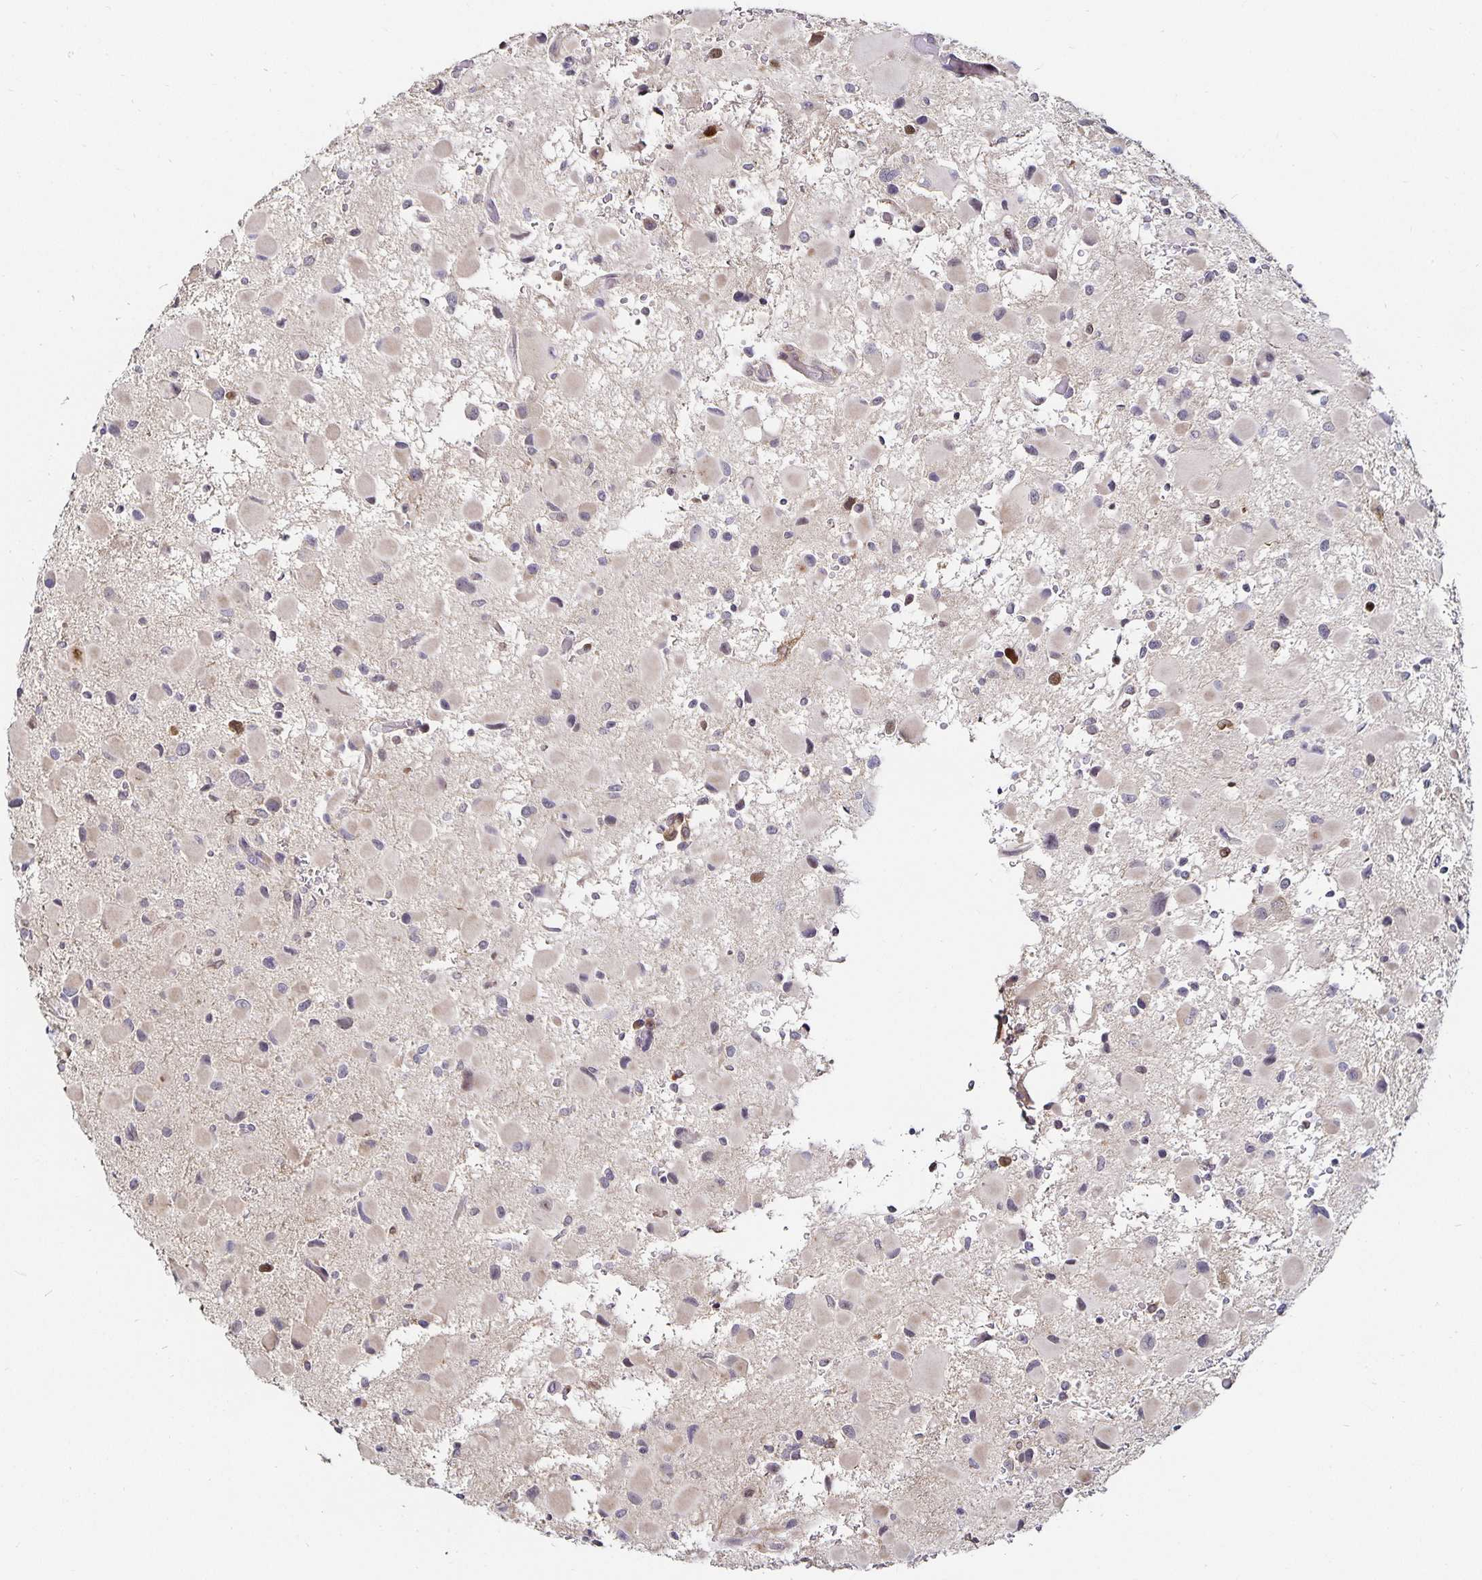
{"staining": {"intensity": "negative", "quantity": "none", "location": "none"}, "tissue": "glioma", "cell_type": "Tumor cells", "image_type": "cancer", "snomed": [{"axis": "morphology", "description": "Glioma, malignant, Low grade"}, {"axis": "topography", "description": "Brain"}], "caption": "This histopathology image is of glioma stained with IHC to label a protein in brown with the nuclei are counter-stained blue. There is no staining in tumor cells.", "gene": "ANLN", "patient": {"sex": "female", "age": 32}}